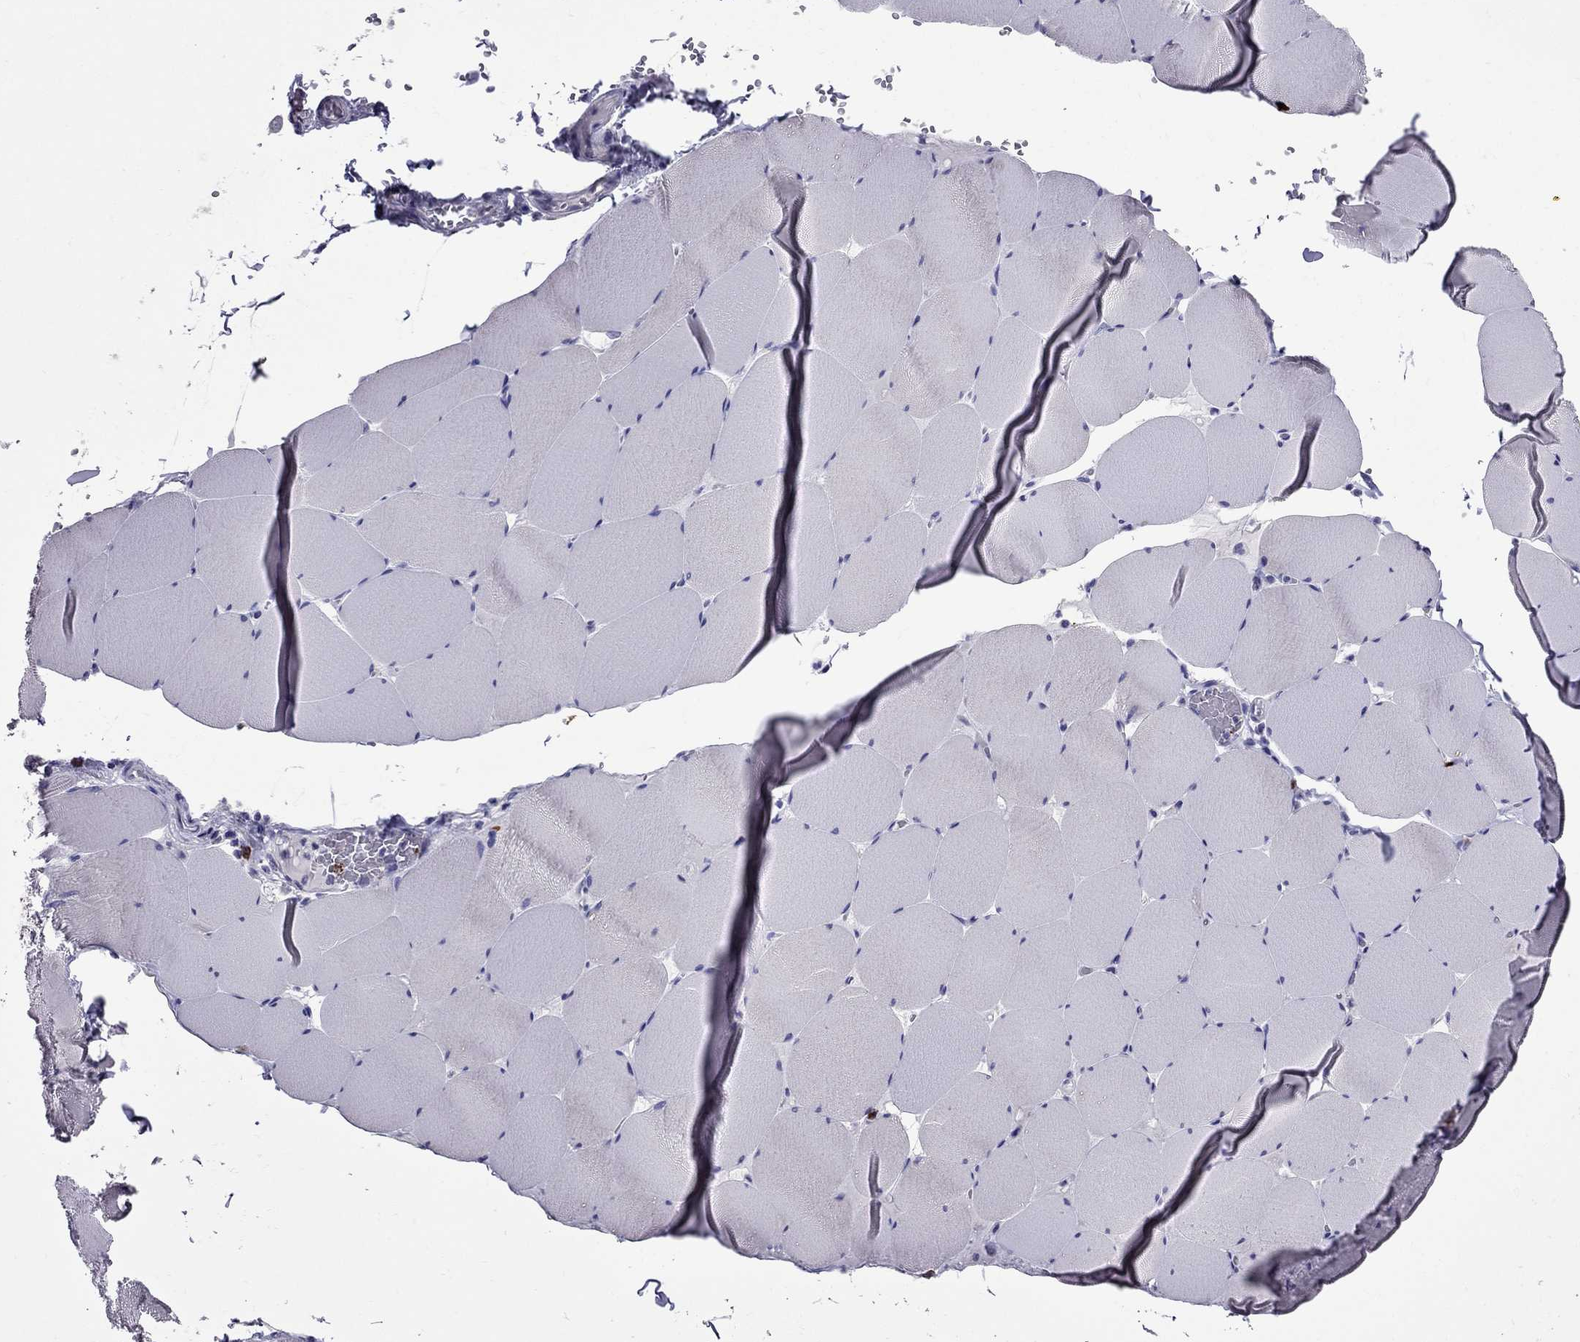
{"staining": {"intensity": "negative", "quantity": "none", "location": "none"}, "tissue": "skeletal muscle", "cell_type": "Myocytes", "image_type": "normal", "snomed": [{"axis": "morphology", "description": "Normal tissue, NOS"}, {"axis": "morphology", "description": "Malignant melanoma, Metastatic site"}, {"axis": "topography", "description": "Skeletal muscle"}], "caption": "Human skeletal muscle stained for a protein using IHC displays no positivity in myocytes.", "gene": "OLFM4", "patient": {"sex": "male", "age": 50}}